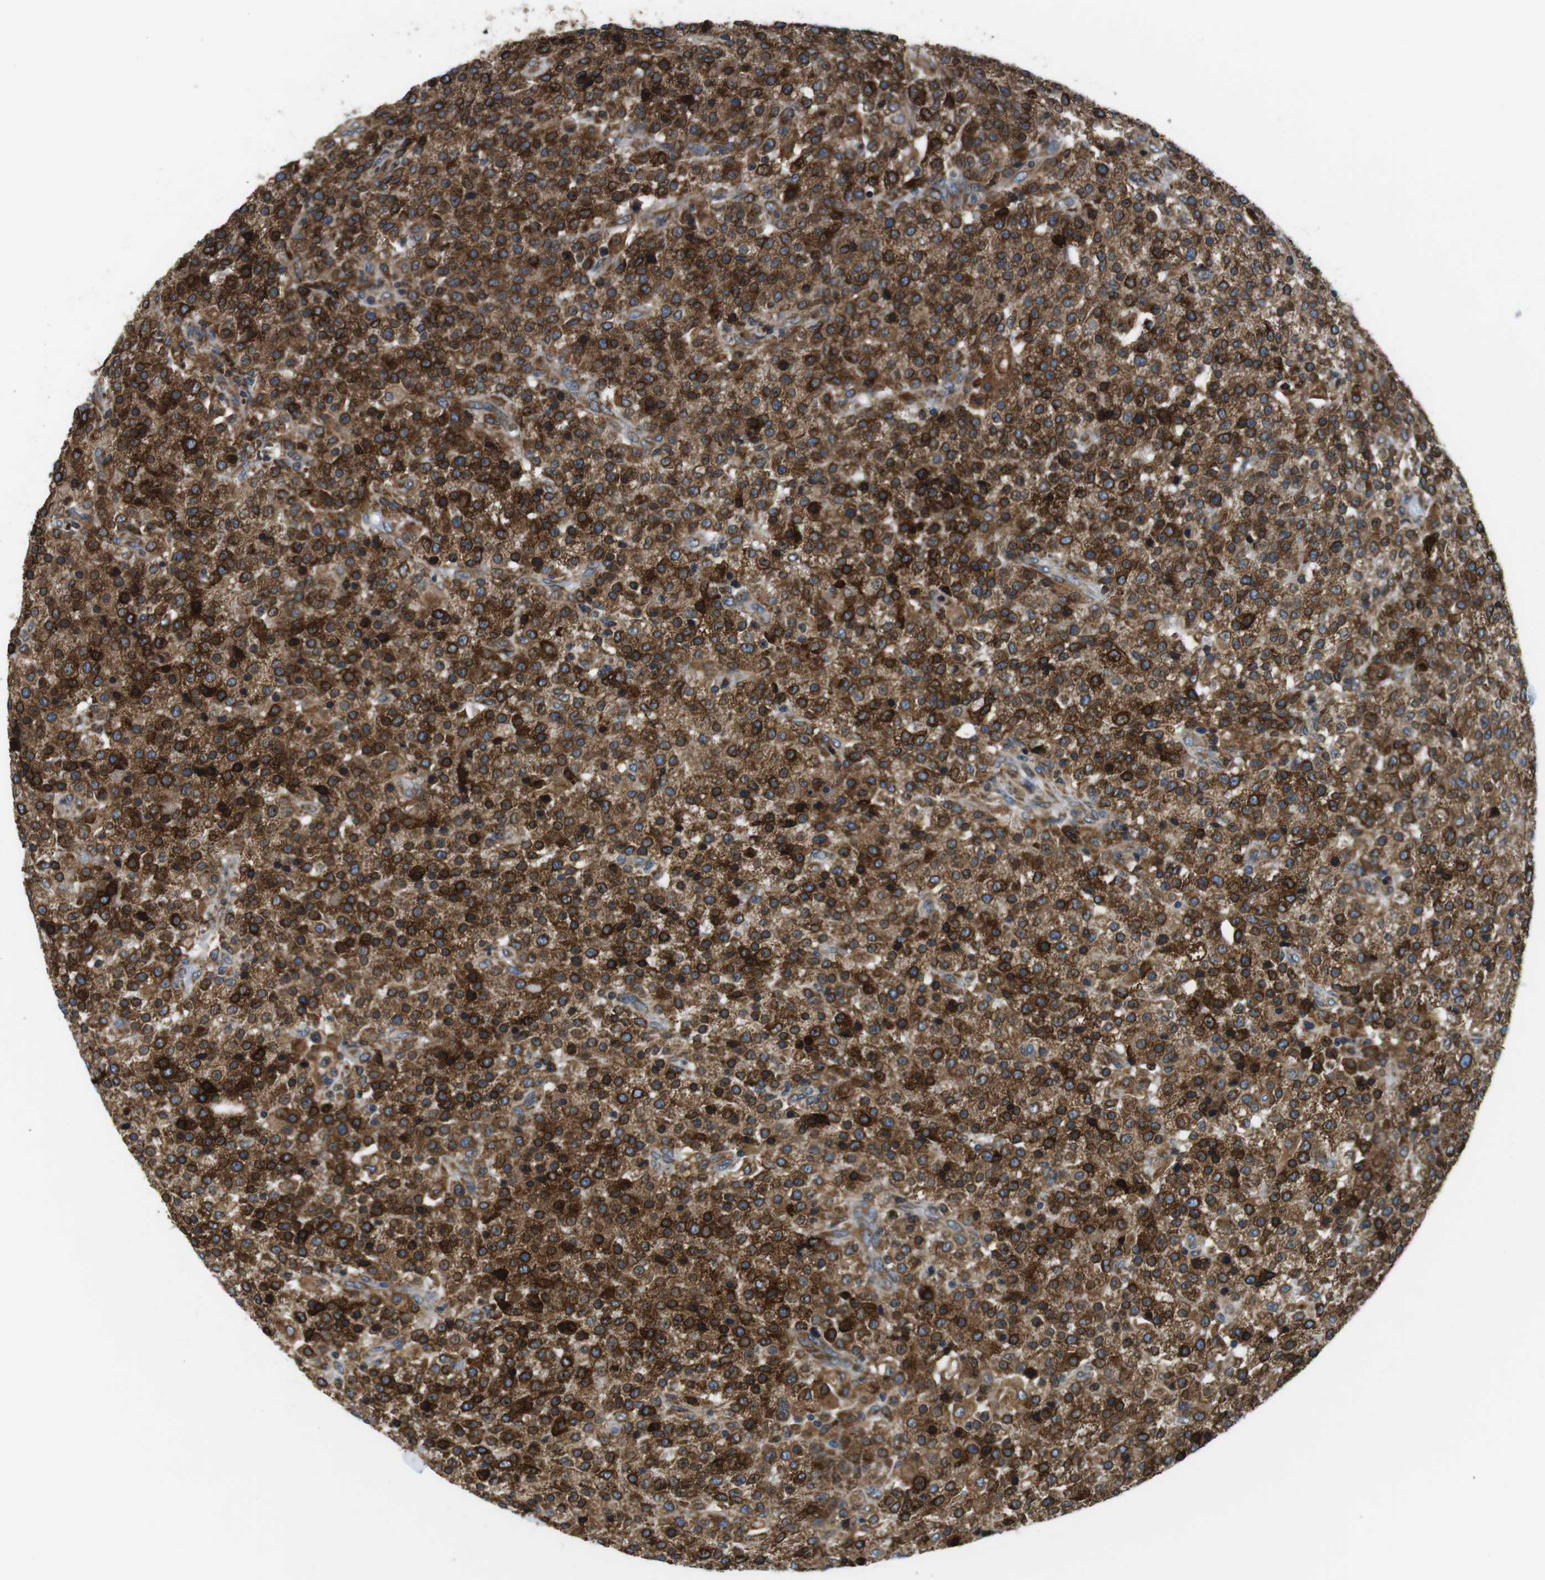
{"staining": {"intensity": "strong", "quantity": ">75%", "location": "cytoplasmic/membranous"}, "tissue": "testis cancer", "cell_type": "Tumor cells", "image_type": "cancer", "snomed": [{"axis": "morphology", "description": "Seminoma, NOS"}, {"axis": "topography", "description": "Testis"}], "caption": "Brown immunohistochemical staining in human testis cancer shows strong cytoplasmic/membranous expression in about >75% of tumor cells. (DAB (3,3'-diaminobenzidine) = brown stain, brightfield microscopy at high magnification).", "gene": "UGGT1", "patient": {"sex": "male", "age": 59}}